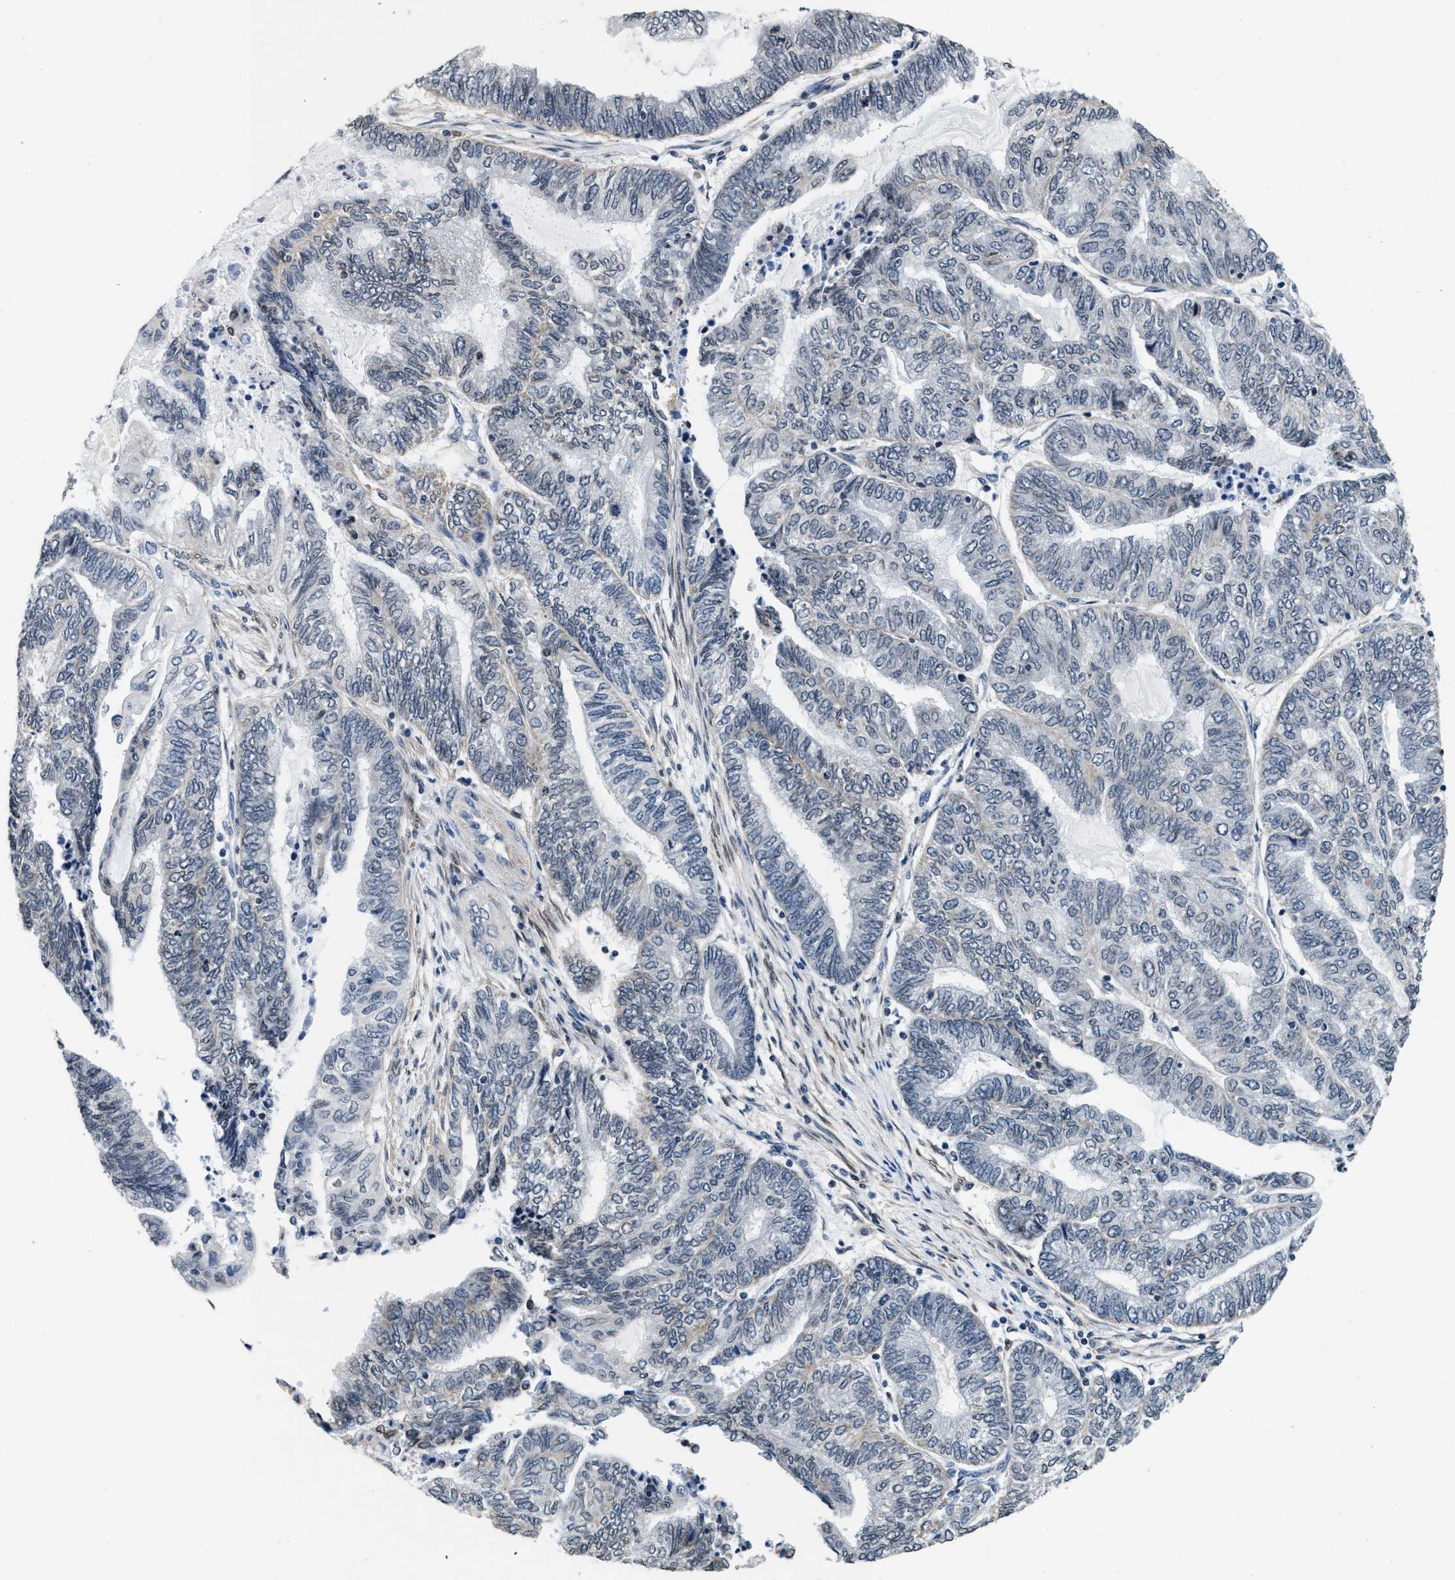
{"staining": {"intensity": "negative", "quantity": "none", "location": "none"}, "tissue": "endometrial cancer", "cell_type": "Tumor cells", "image_type": "cancer", "snomed": [{"axis": "morphology", "description": "Adenocarcinoma, NOS"}, {"axis": "topography", "description": "Uterus"}, {"axis": "topography", "description": "Endometrium"}], "caption": "Immunohistochemical staining of endometrial adenocarcinoma demonstrates no significant staining in tumor cells.", "gene": "MYH3", "patient": {"sex": "female", "age": 70}}